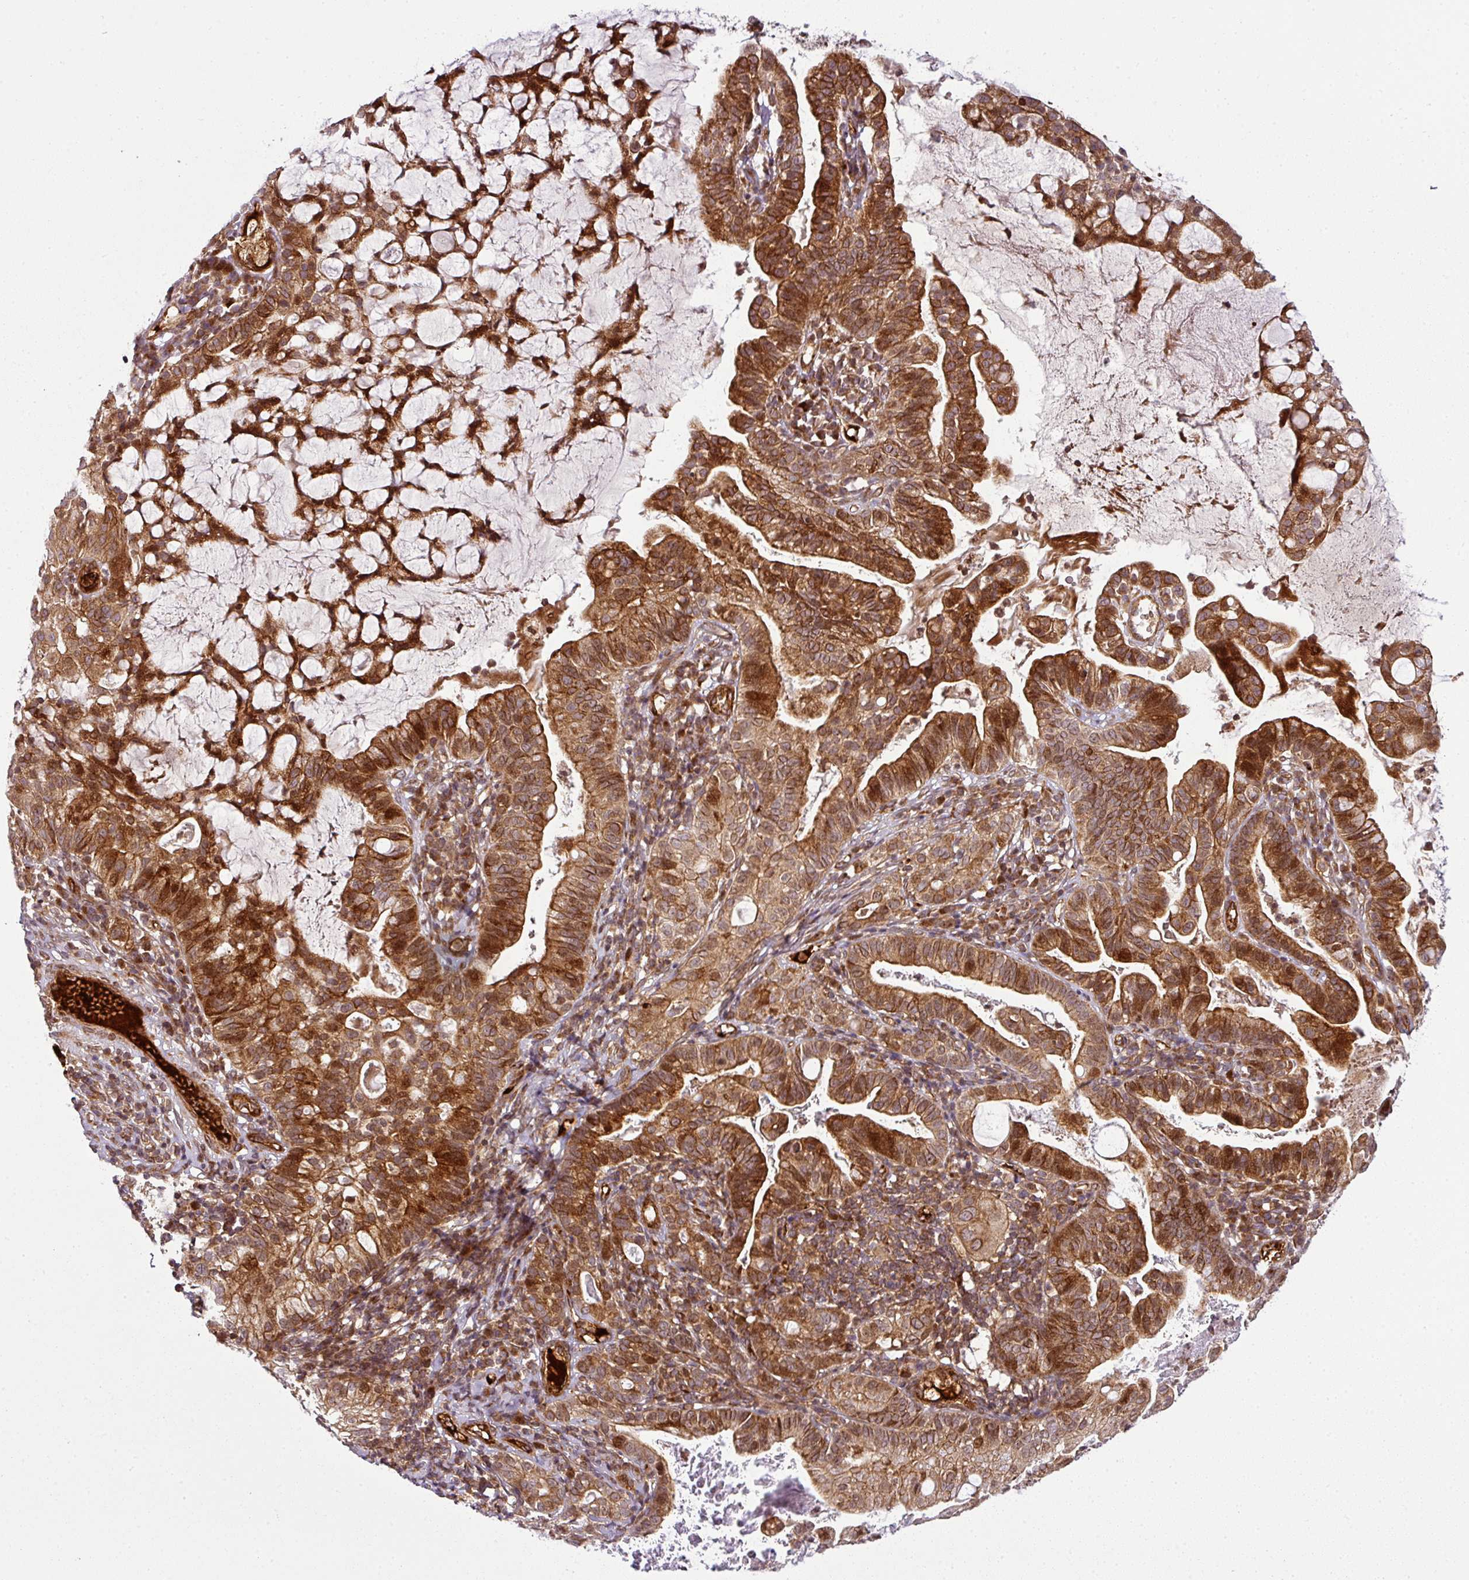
{"staining": {"intensity": "strong", "quantity": ">75%", "location": "cytoplasmic/membranous,nuclear"}, "tissue": "cervical cancer", "cell_type": "Tumor cells", "image_type": "cancer", "snomed": [{"axis": "morphology", "description": "Adenocarcinoma, NOS"}, {"axis": "topography", "description": "Cervix"}], "caption": "Protein analysis of cervical adenocarcinoma tissue reveals strong cytoplasmic/membranous and nuclear staining in approximately >75% of tumor cells. The protein of interest is stained brown, and the nuclei are stained in blue (DAB IHC with brightfield microscopy, high magnification).", "gene": "ATAT1", "patient": {"sex": "female", "age": 41}}